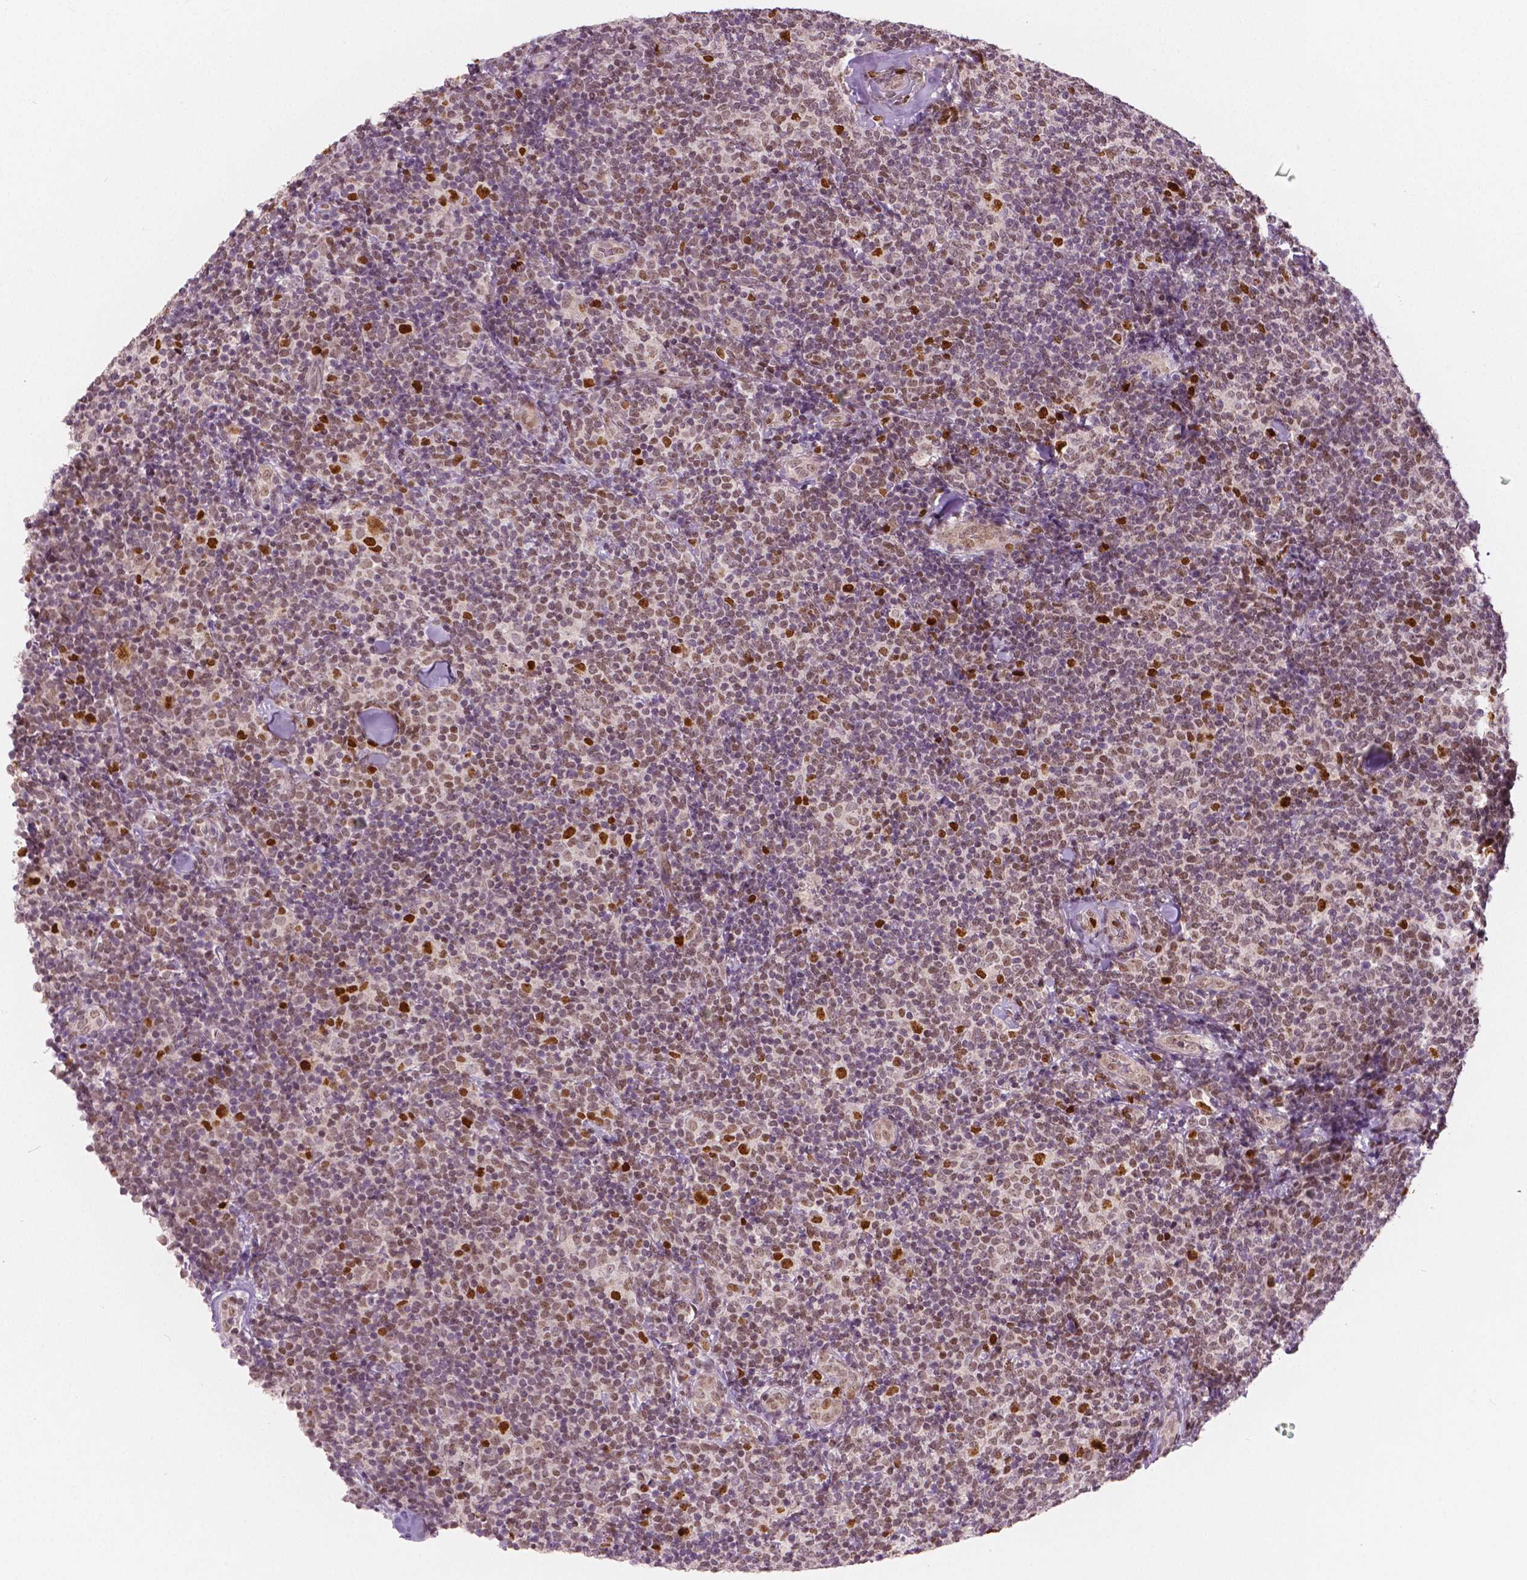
{"staining": {"intensity": "strong", "quantity": "<25%", "location": "nuclear"}, "tissue": "lymphoma", "cell_type": "Tumor cells", "image_type": "cancer", "snomed": [{"axis": "morphology", "description": "Malignant lymphoma, non-Hodgkin's type, Low grade"}, {"axis": "topography", "description": "Lymph node"}], "caption": "Immunohistochemical staining of low-grade malignant lymphoma, non-Hodgkin's type reveals medium levels of strong nuclear expression in about <25% of tumor cells.", "gene": "NSD2", "patient": {"sex": "female", "age": 56}}